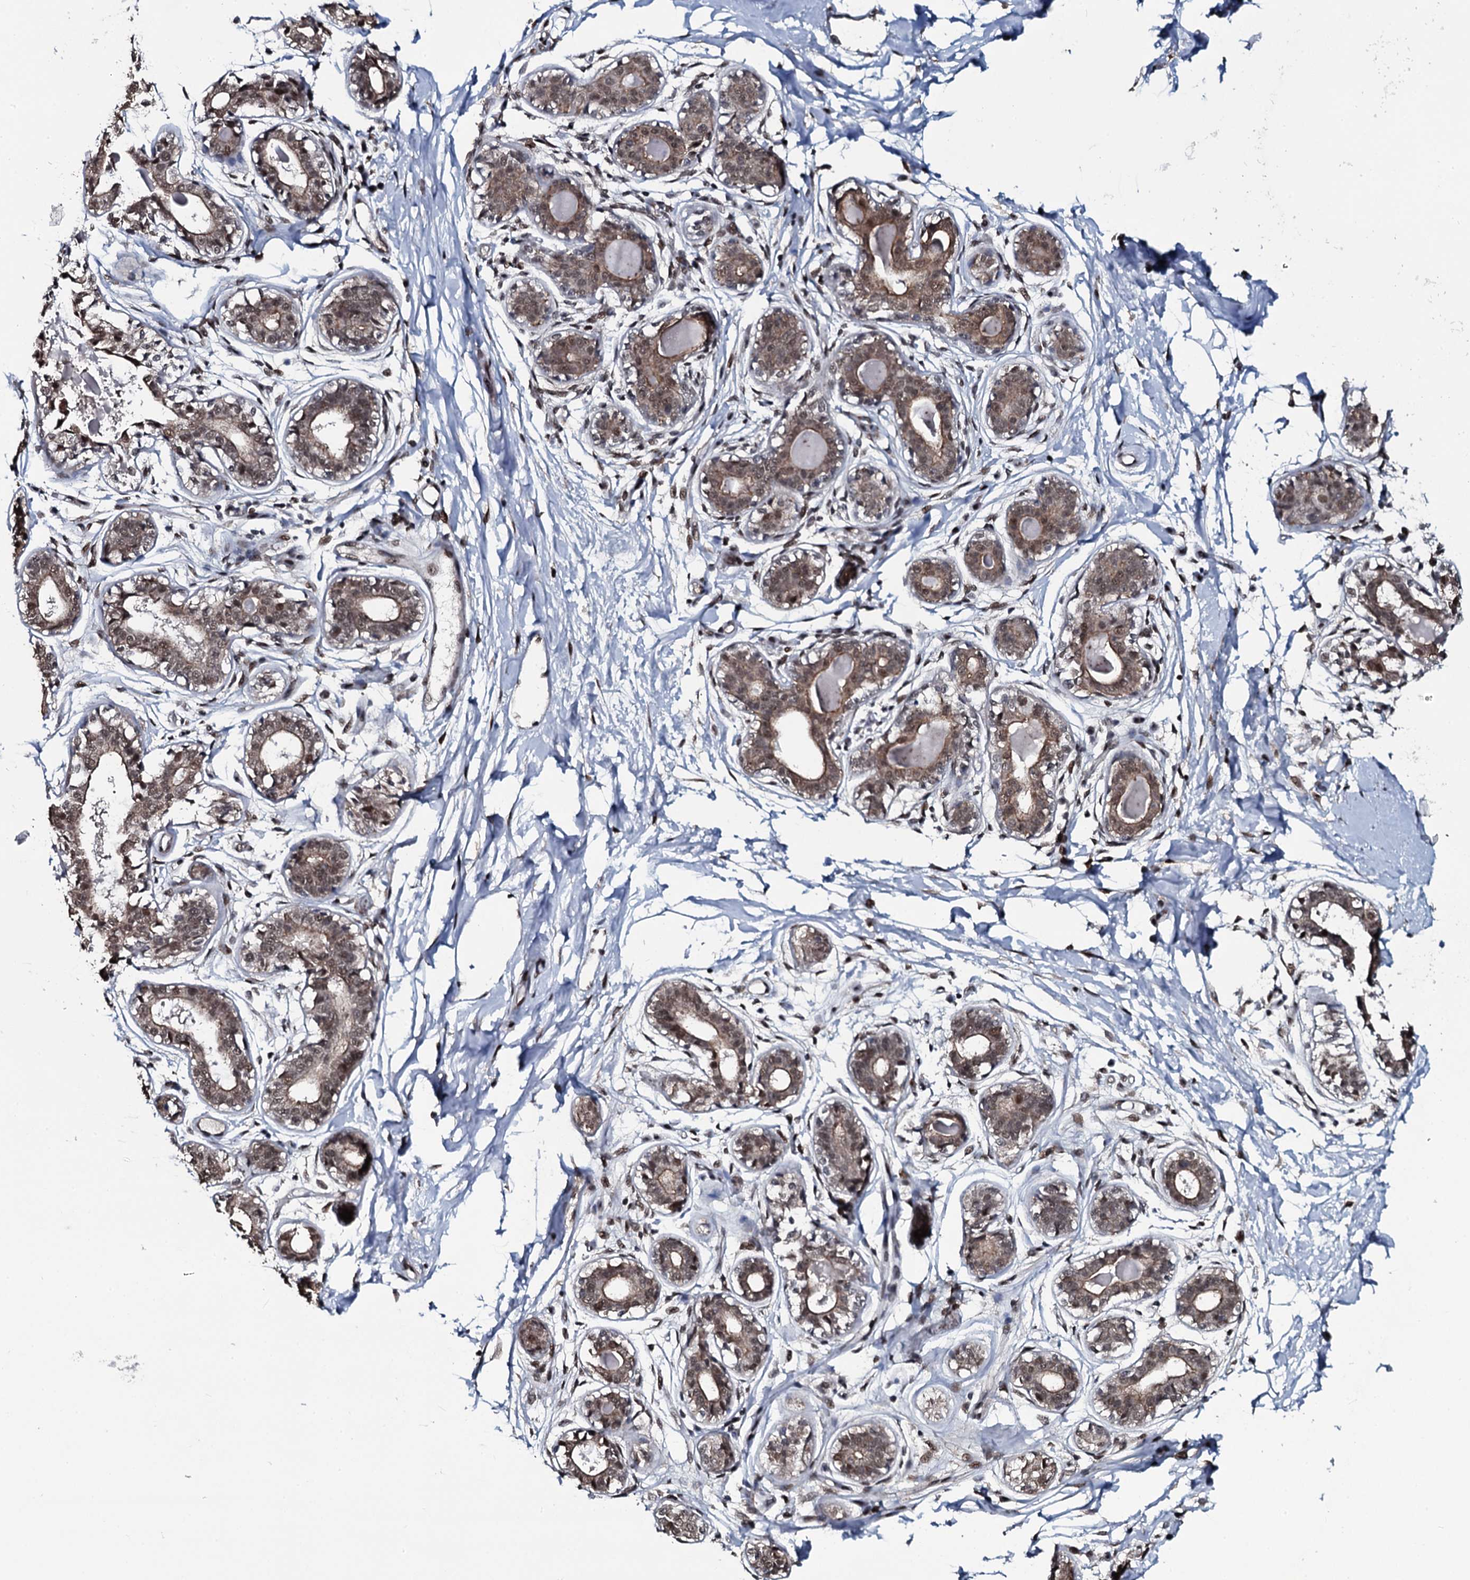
{"staining": {"intensity": "moderate", "quantity": ">75%", "location": "nuclear"}, "tissue": "breast", "cell_type": "Adipocytes", "image_type": "normal", "snomed": [{"axis": "morphology", "description": "Normal tissue, NOS"}, {"axis": "topography", "description": "Breast"}], "caption": "A brown stain shows moderate nuclear expression of a protein in adipocytes of benign breast.", "gene": "SH2D4B", "patient": {"sex": "female", "age": 45}}